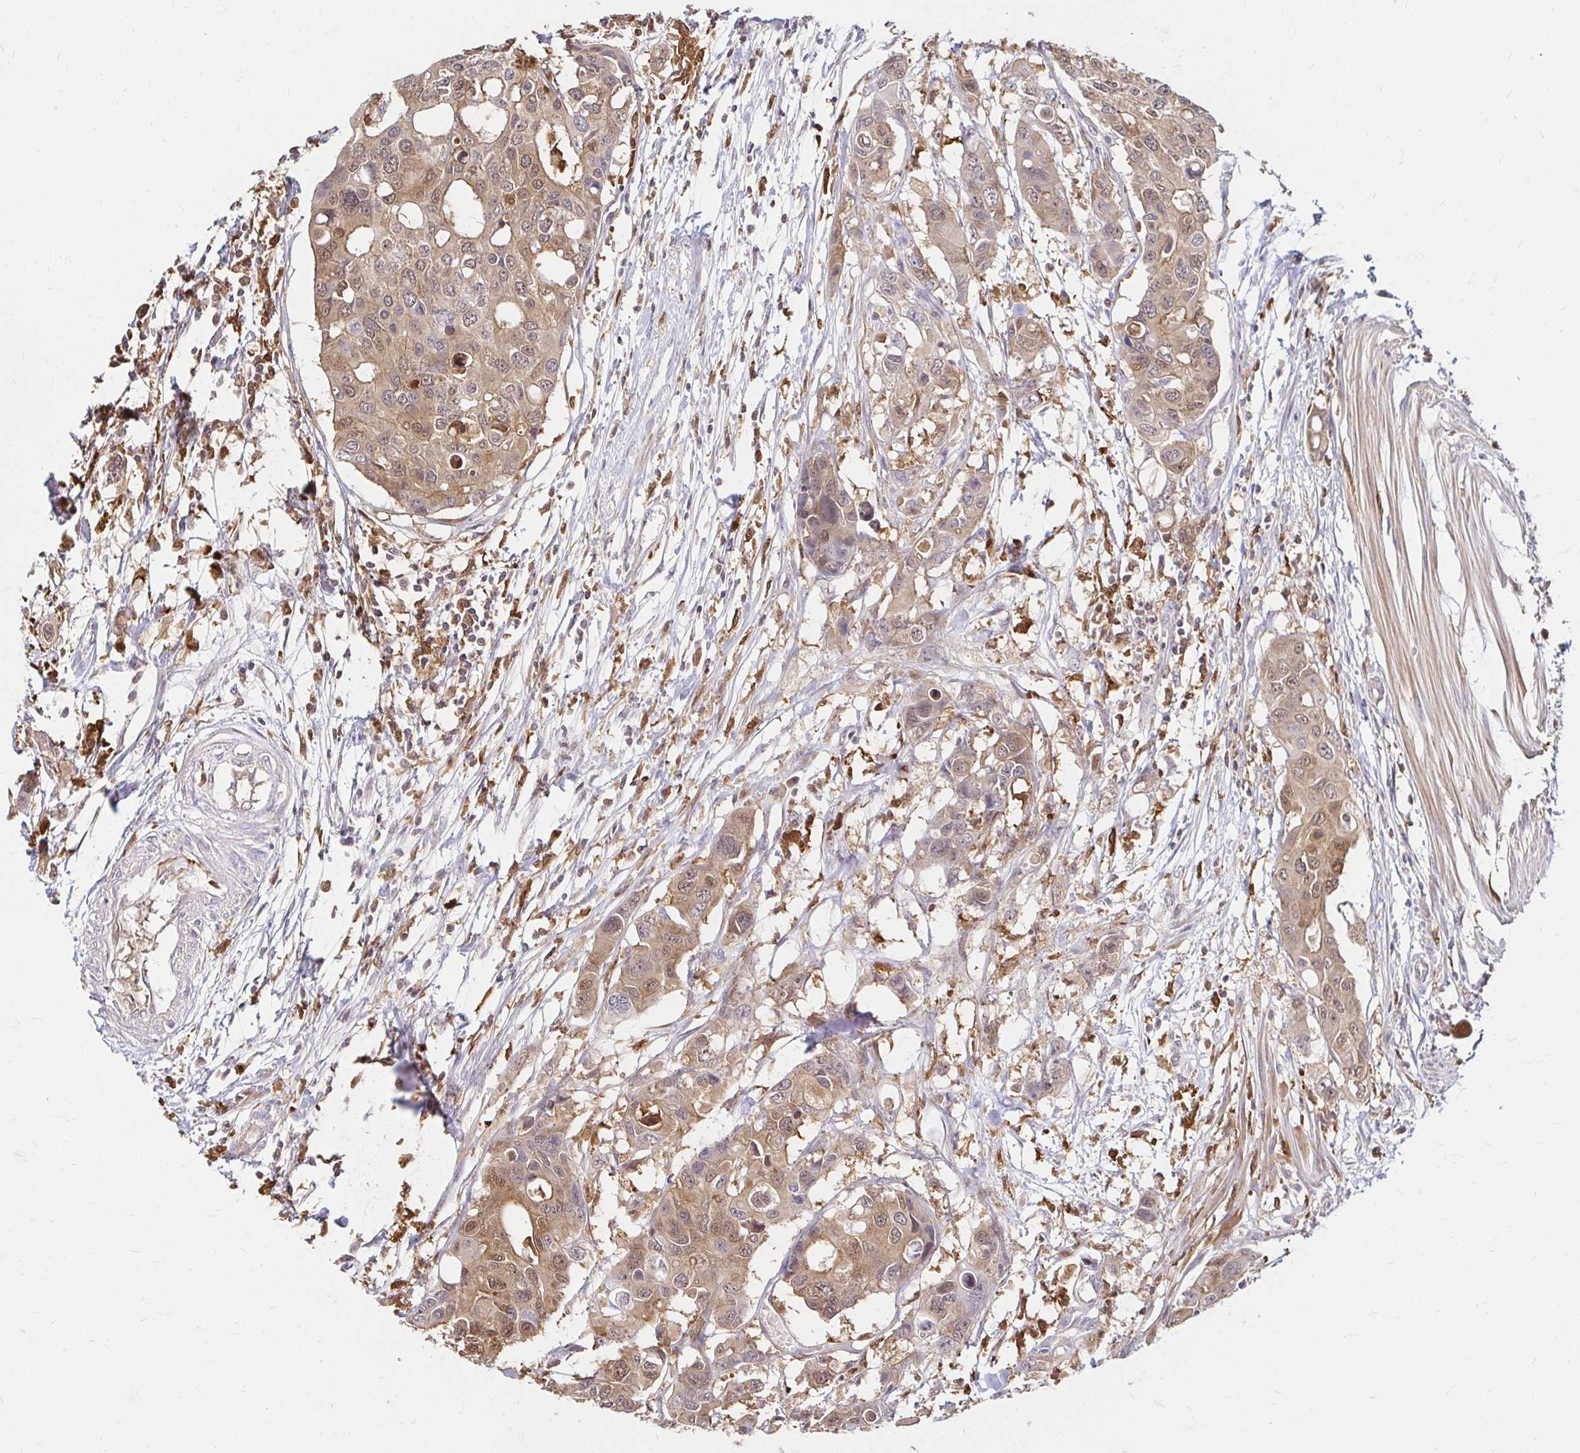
{"staining": {"intensity": "weak", "quantity": ">75%", "location": "cytoplasmic/membranous,nuclear"}, "tissue": "colorectal cancer", "cell_type": "Tumor cells", "image_type": "cancer", "snomed": [{"axis": "morphology", "description": "Adenocarcinoma, NOS"}, {"axis": "topography", "description": "Colon"}], "caption": "The immunohistochemical stain labels weak cytoplasmic/membranous and nuclear staining in tumor cells of colorectal cancer (adenocarcinoma) tissue.", "gene": "PYCARD", "patient": {"sex": "male", "age": 77}}